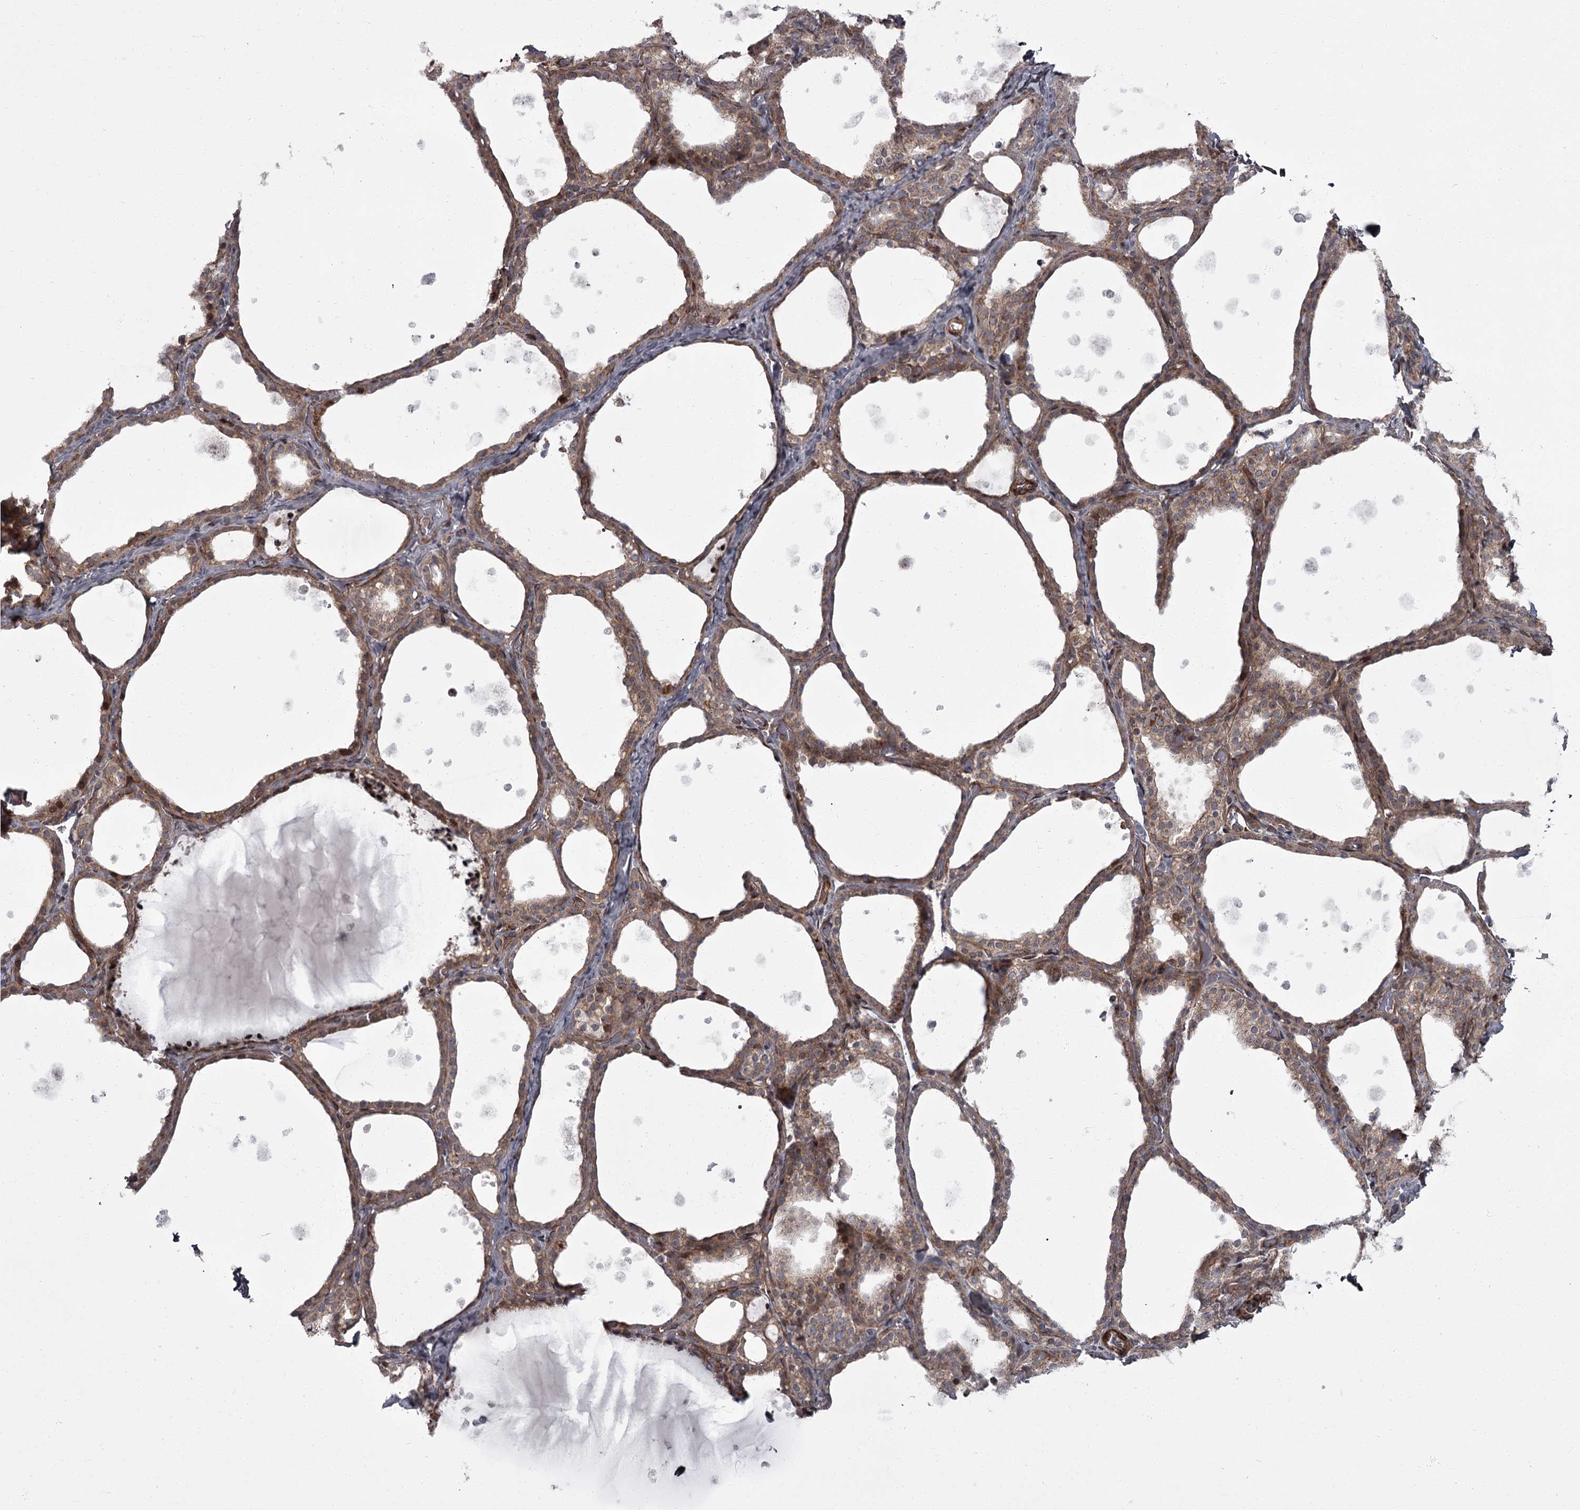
{"staining": {"intensity": "moderate", "quantity": ">75%", "location": "cytoplasmic/membranous"}, "tissue": "thyroid gland", "cell_type": "Glandular cells", "image_type": "normal", "snomed": [{"axis": "morphology", "description": "Normal tissue, NOS"}, {"axis": "topography", "description": "Thyroid gland"}], "caption": "High-magnification brightfield microscopy of normal thyroid gland stained with DAB (brown) and counterstained with hematoxylin (blue). glandular cells exhibit moderate cytoplasmic/membranous staining is identified in approximately>75% of cells. The protein of interest is shown in brown color, while the nuclei are stained blue.", "gene": "THAP9", "patient": {"sex": "female", "age": 44}}